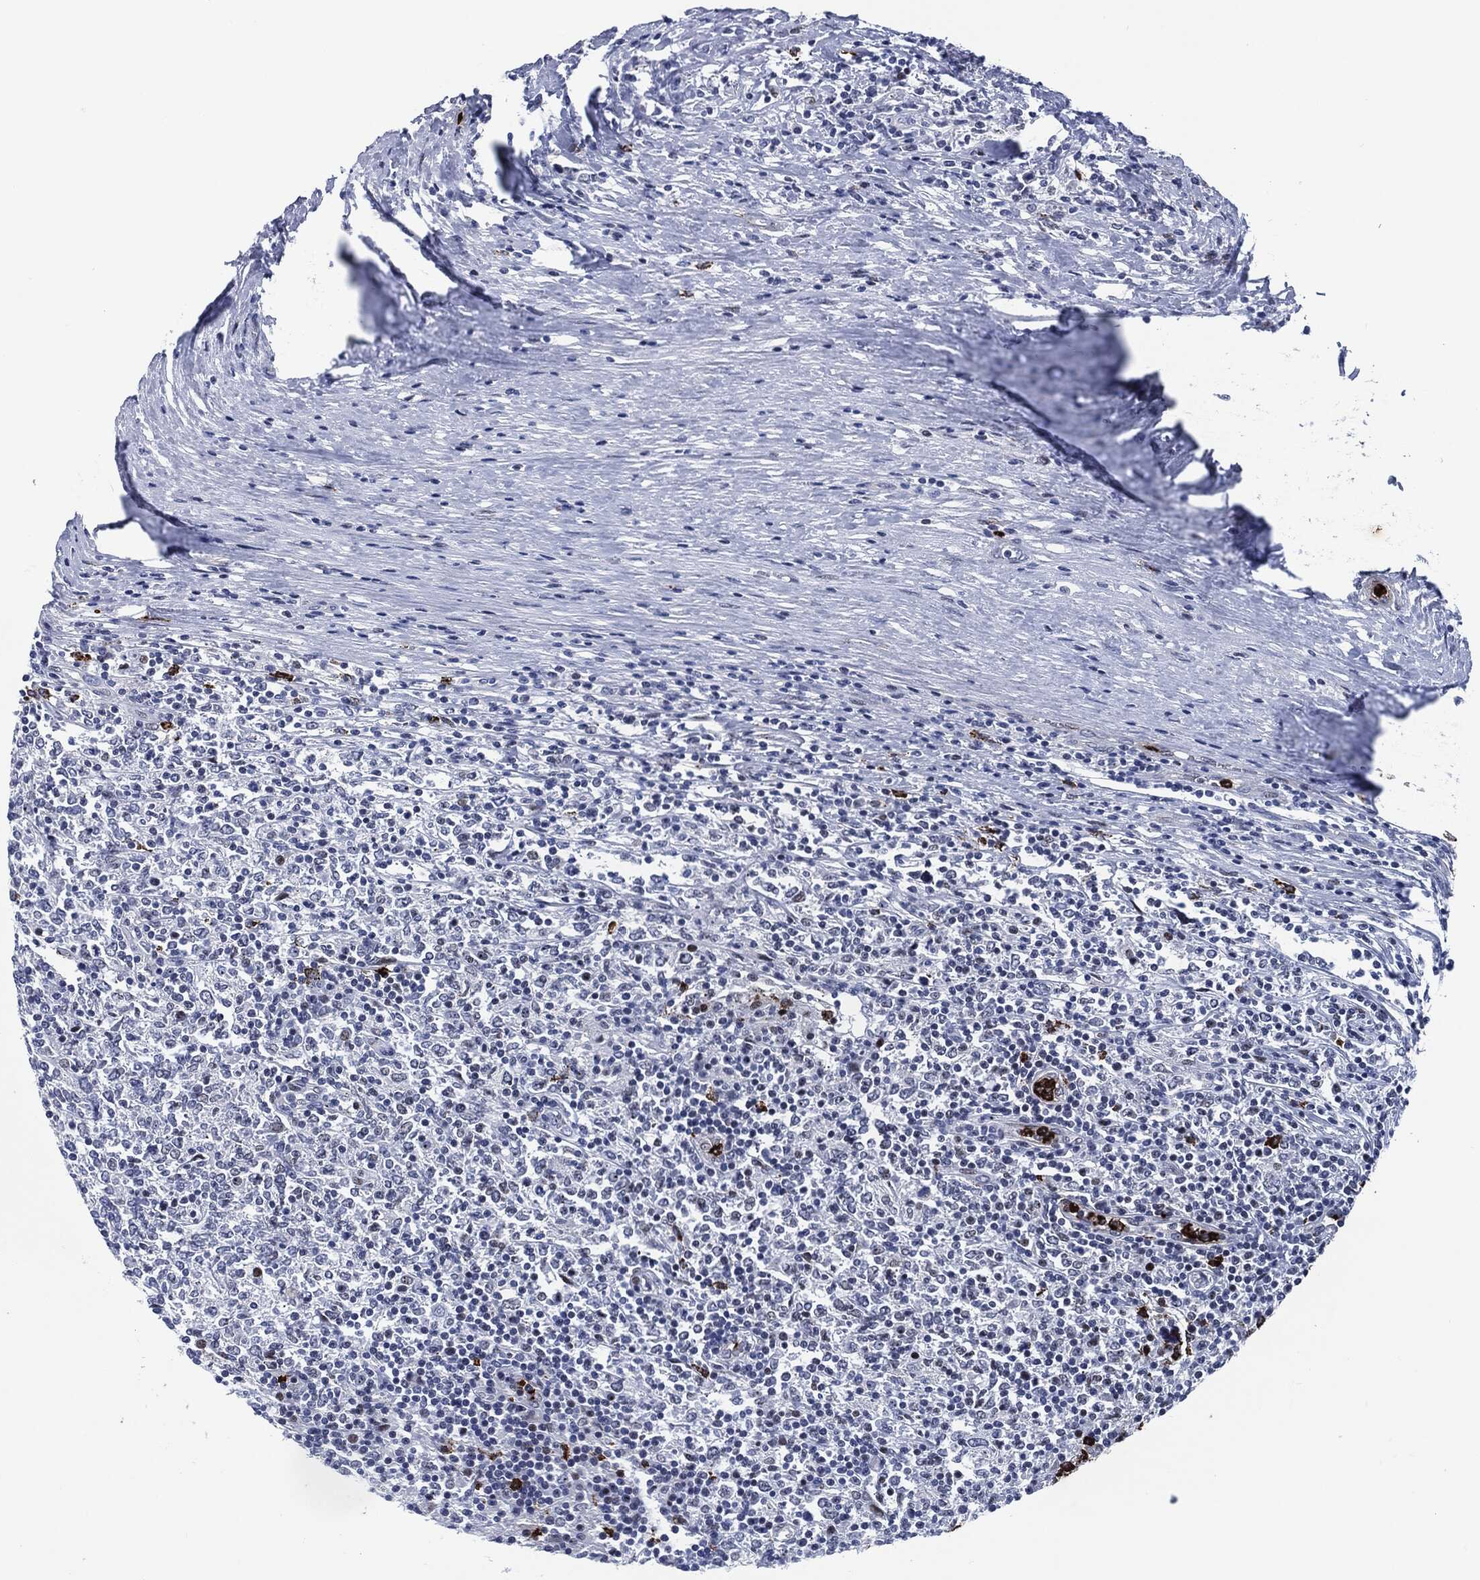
{"staining": {"intensity": "negative", "quantity": "none", "location": "none"}, "tissue": "lymphoma", "cell_type": "Tumor cells", "image_type": "cancer", "snomed": [{"axis": "morphology", "description": "Malignant lymphoma, non-Hodgkin's type, High grade"}, {"axis": "topography", "description": "Lymph node"}], "caption": "The image exhibits no staining of tumor cells in malignant lymphoma, non-Hodgkin's type (high-grade). (DAB (3,3'-diaminobenzidine) immunohistochemistry, high magnification).", "gene": "MPO", "patient": {"sex": "female", "age": 84}}